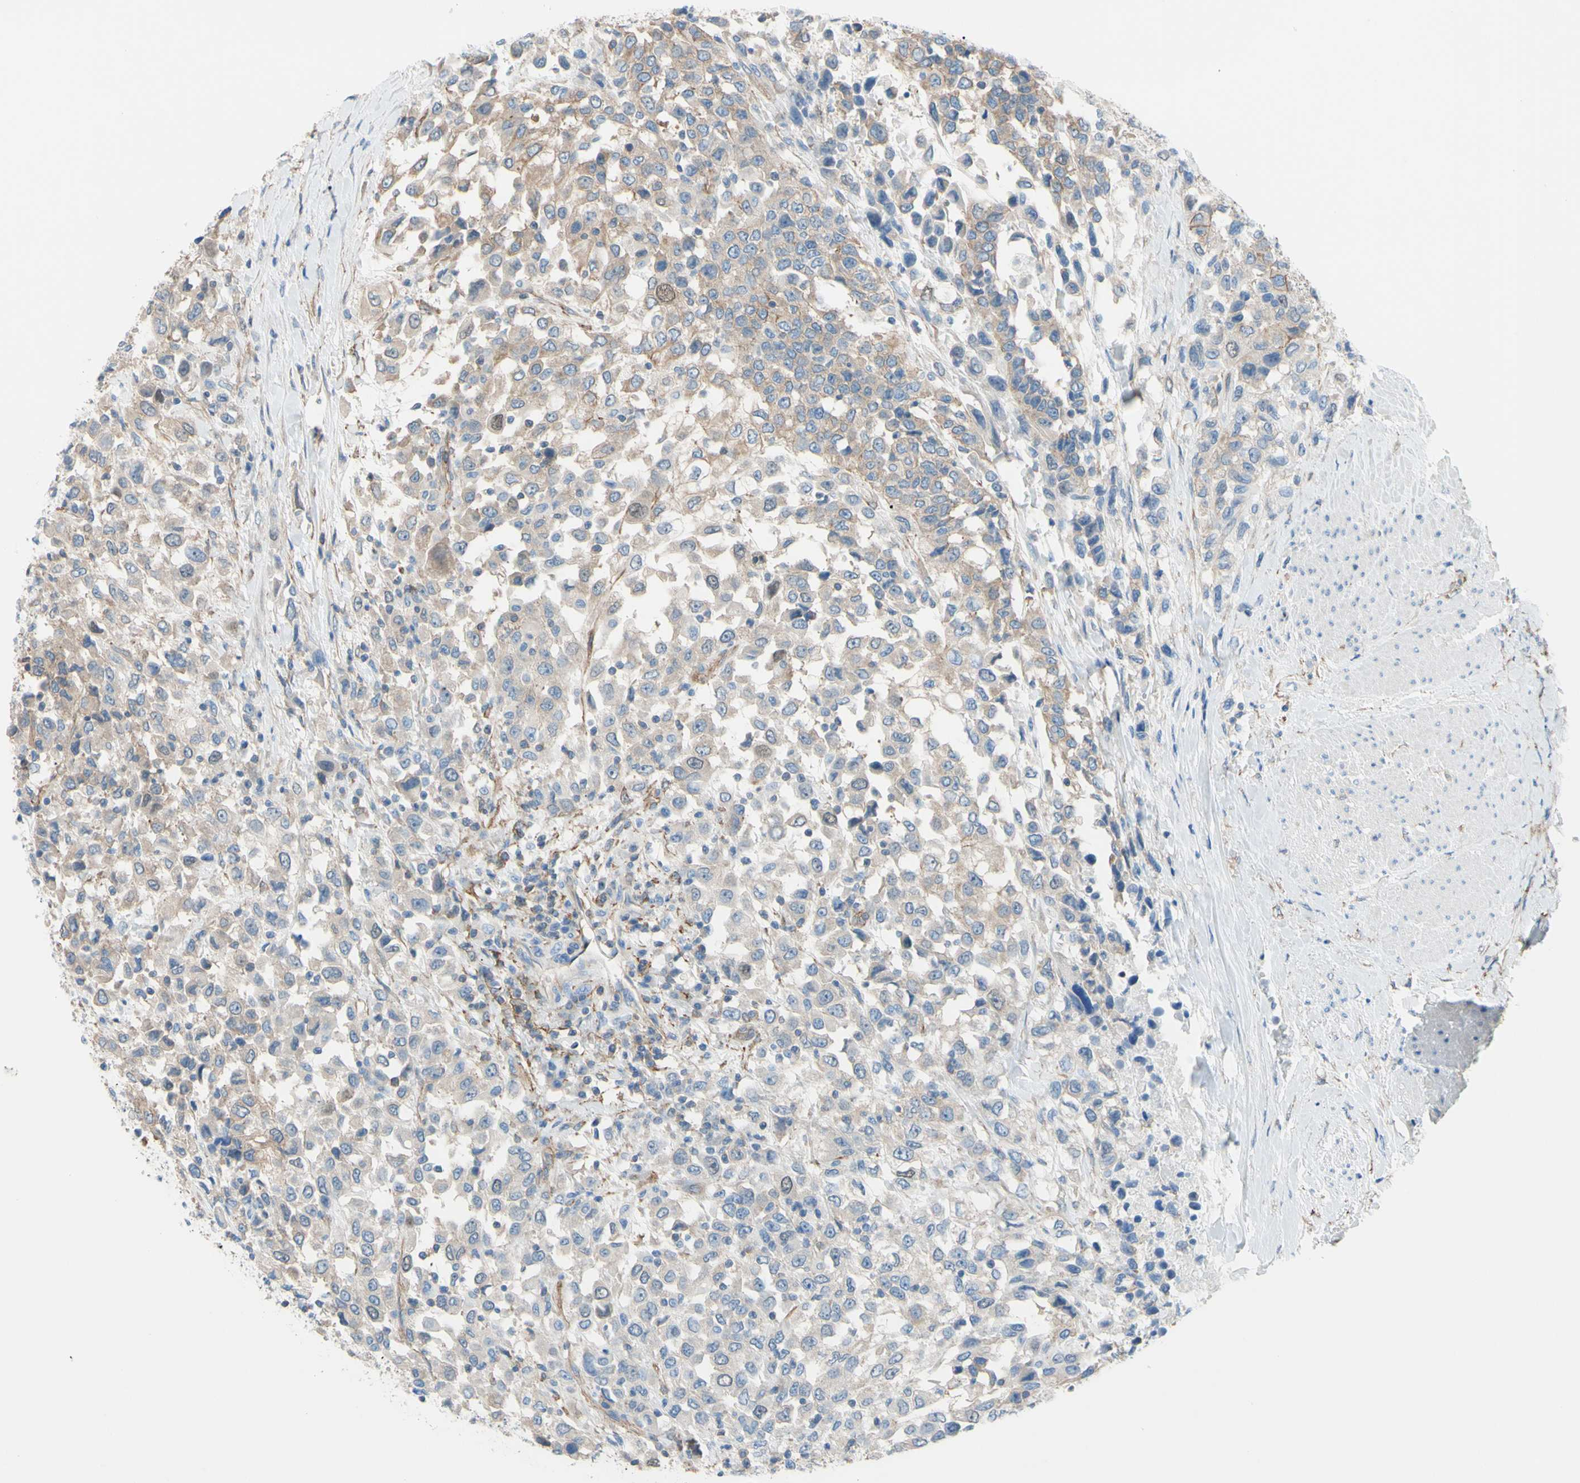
{"staining": {"intensity": "weak", "quantity": ">75%", "location": "cytoplasmic/membranous"}, "tissue": "urothelial cancer", "cell_type": "Tumor cells", "image_type": "cancer", "snomed": [{"axis": "morphology", "description": "Urothelial carcinoma, High grade"}, {"axis": "topography", "description": "Urinary bladder"}], "caption": "Immunohistochemistry (IHC) of human urothelial cancer exhibits low levels of weak cytoplasmic/membranous expression in about >75% of tumor cells. (Brightfield microscopy of DAB IHC at high magnification).", "gene": "ADD1", "patient": {"sex": "female", "age": 80}}